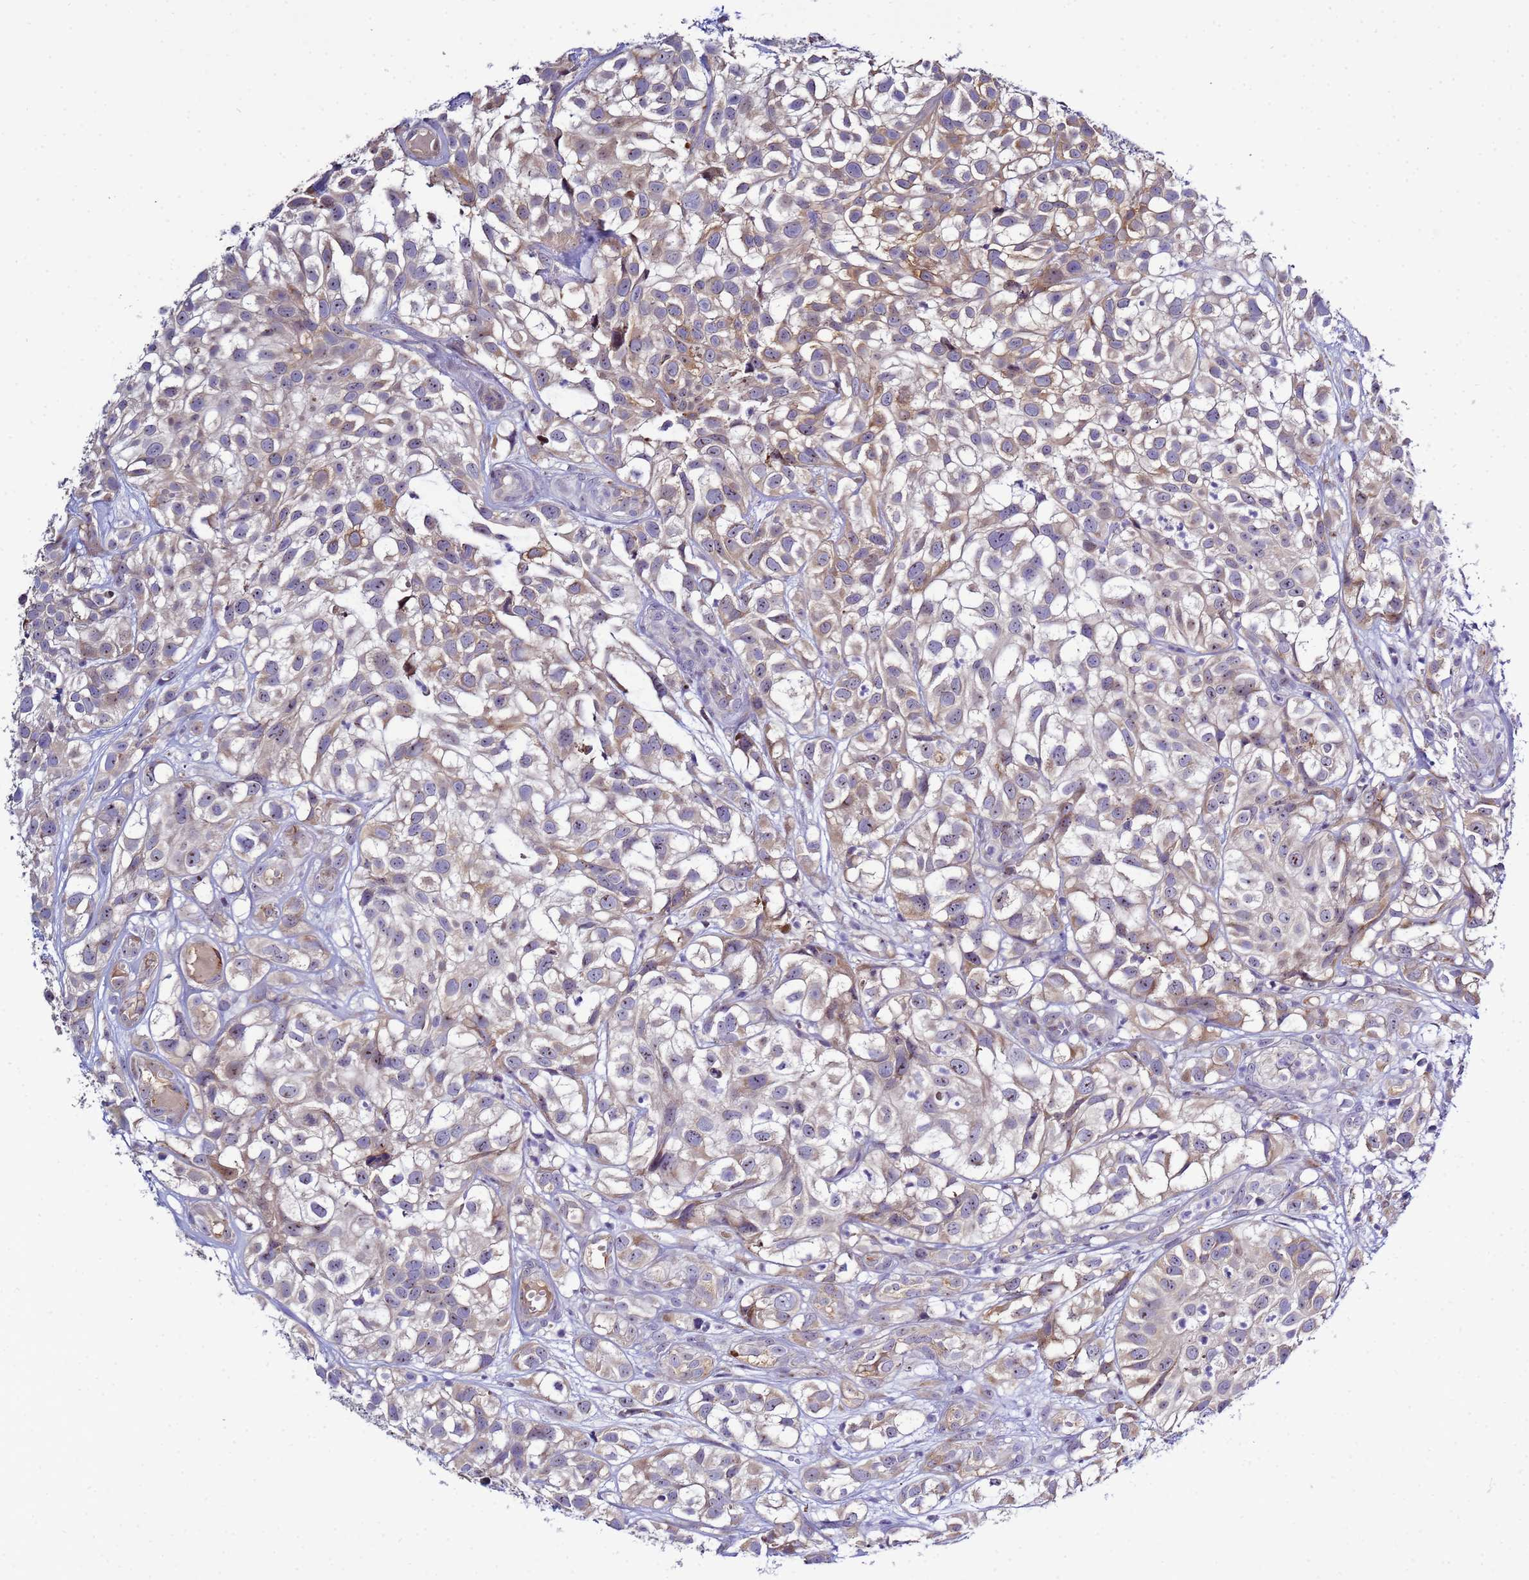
{"staining": {"intensity": "weak", "quantity": "<25%", "location": "cytoplasmic/membranous"}, "tissue": "urothelial cancer", "cell_type": "Tumor cells", "image_type": "cancer", "snomed": [{"axis": "morphology", "description": "Urothelial carcinoma, High grade"}, {"axis": "topography", "description": "Urinary bladder"}], "caption": "Human urothelial cancer stained for a protein using immunohistochemistry (IHC) exhibits no expression in tumor cells.", "gene": "NOL8", "patient": {"sex": "male", "age": 56}}